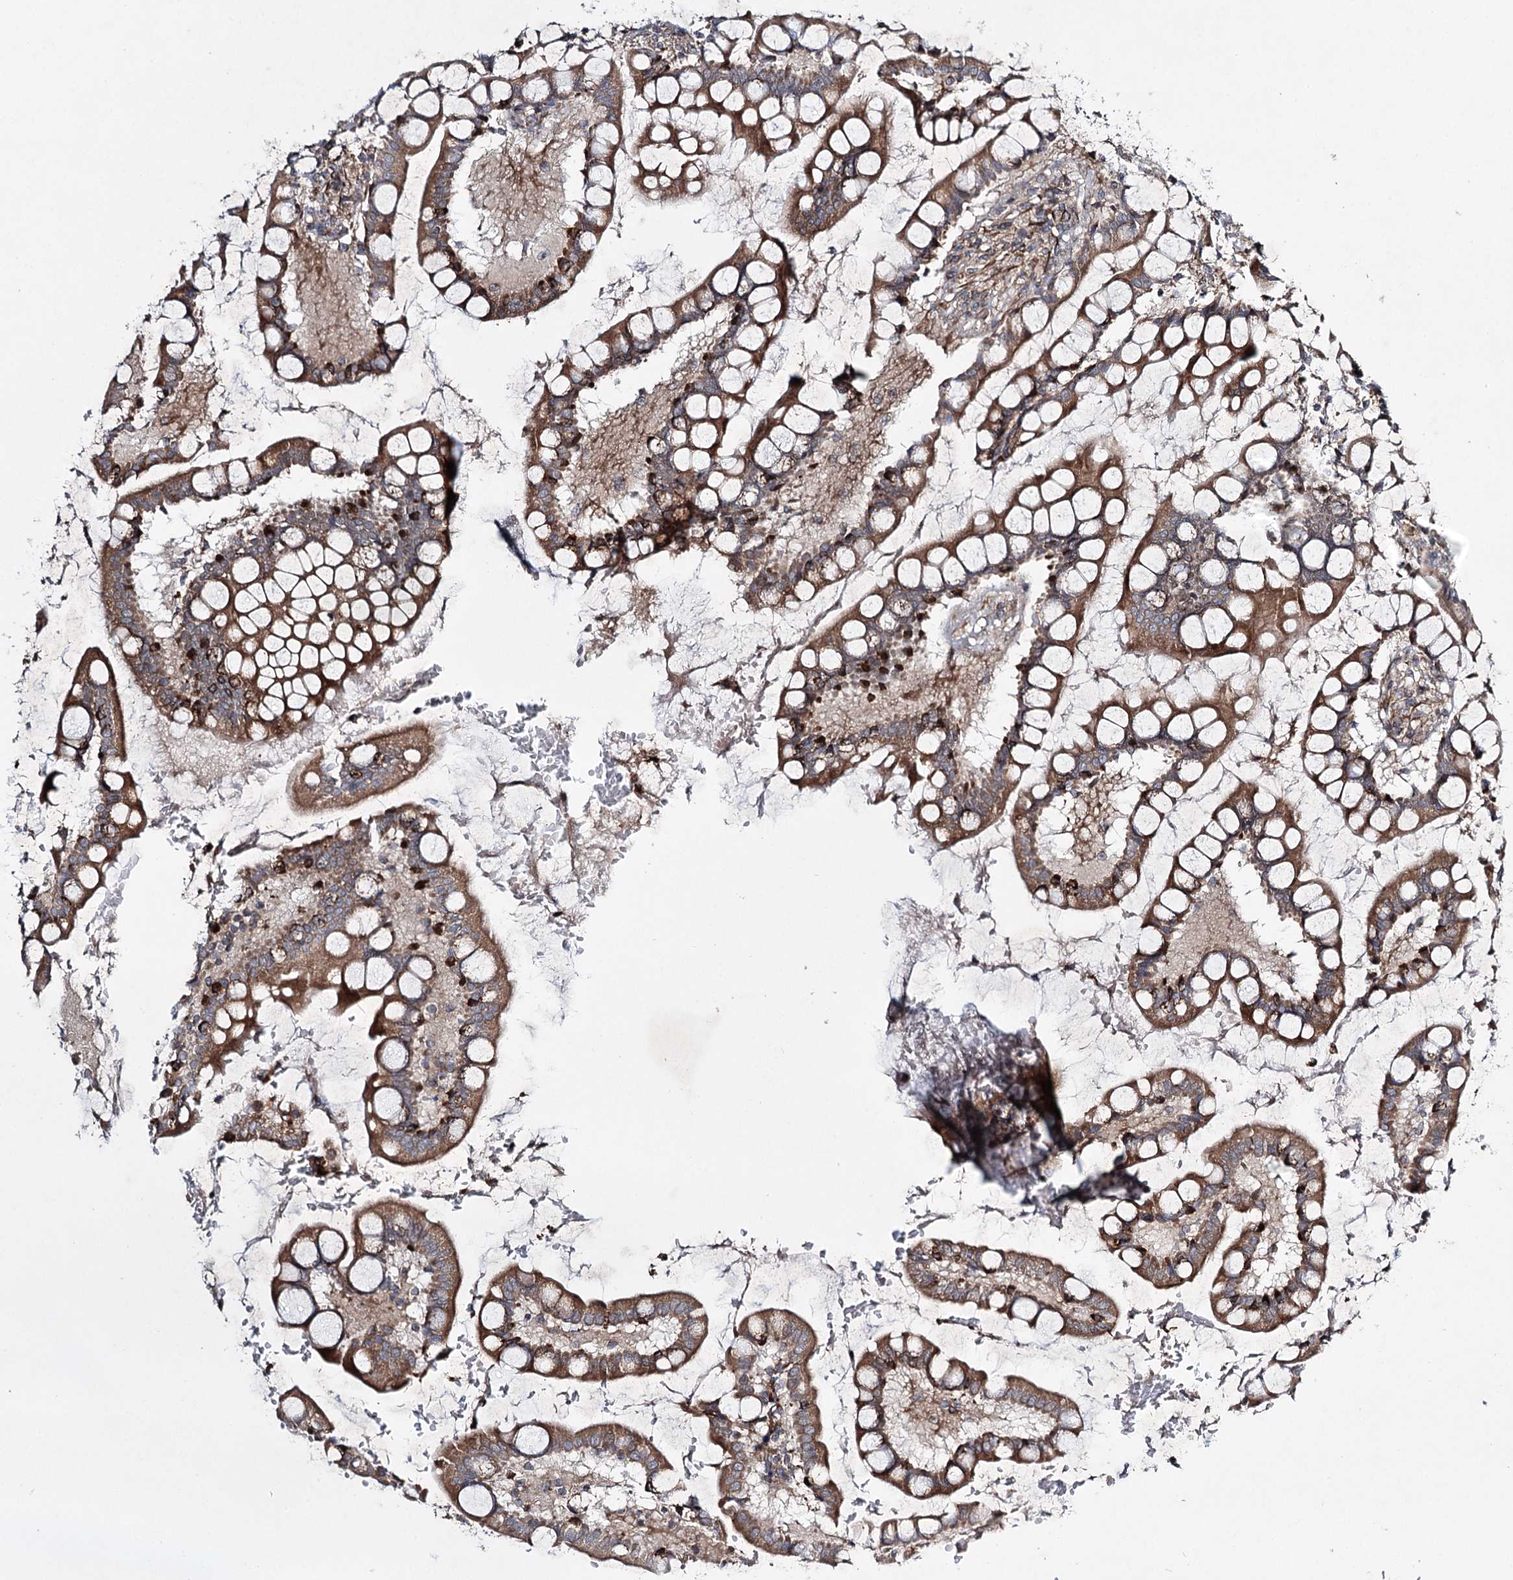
{"staining": {"intensity": "strong", "quantity": ">75%", "location": "cytoplasmic/membranous"}, "tissue": "small intestine", "cell_type": "Glandular cells", "image_type": "normal", "snomed": [{"axis": "morphology", "description": "Normal tissue, NOS"}, {"axis": "topography", "description": "Small intestine"}], "caption": "Strong cytoplasmic/membranous expression for a protein is identified in approximately >75% of glandular cells of normal small intestine using IHC.", "gene": "DPEP2", "patient": {"sex": "male", "age": 52}}